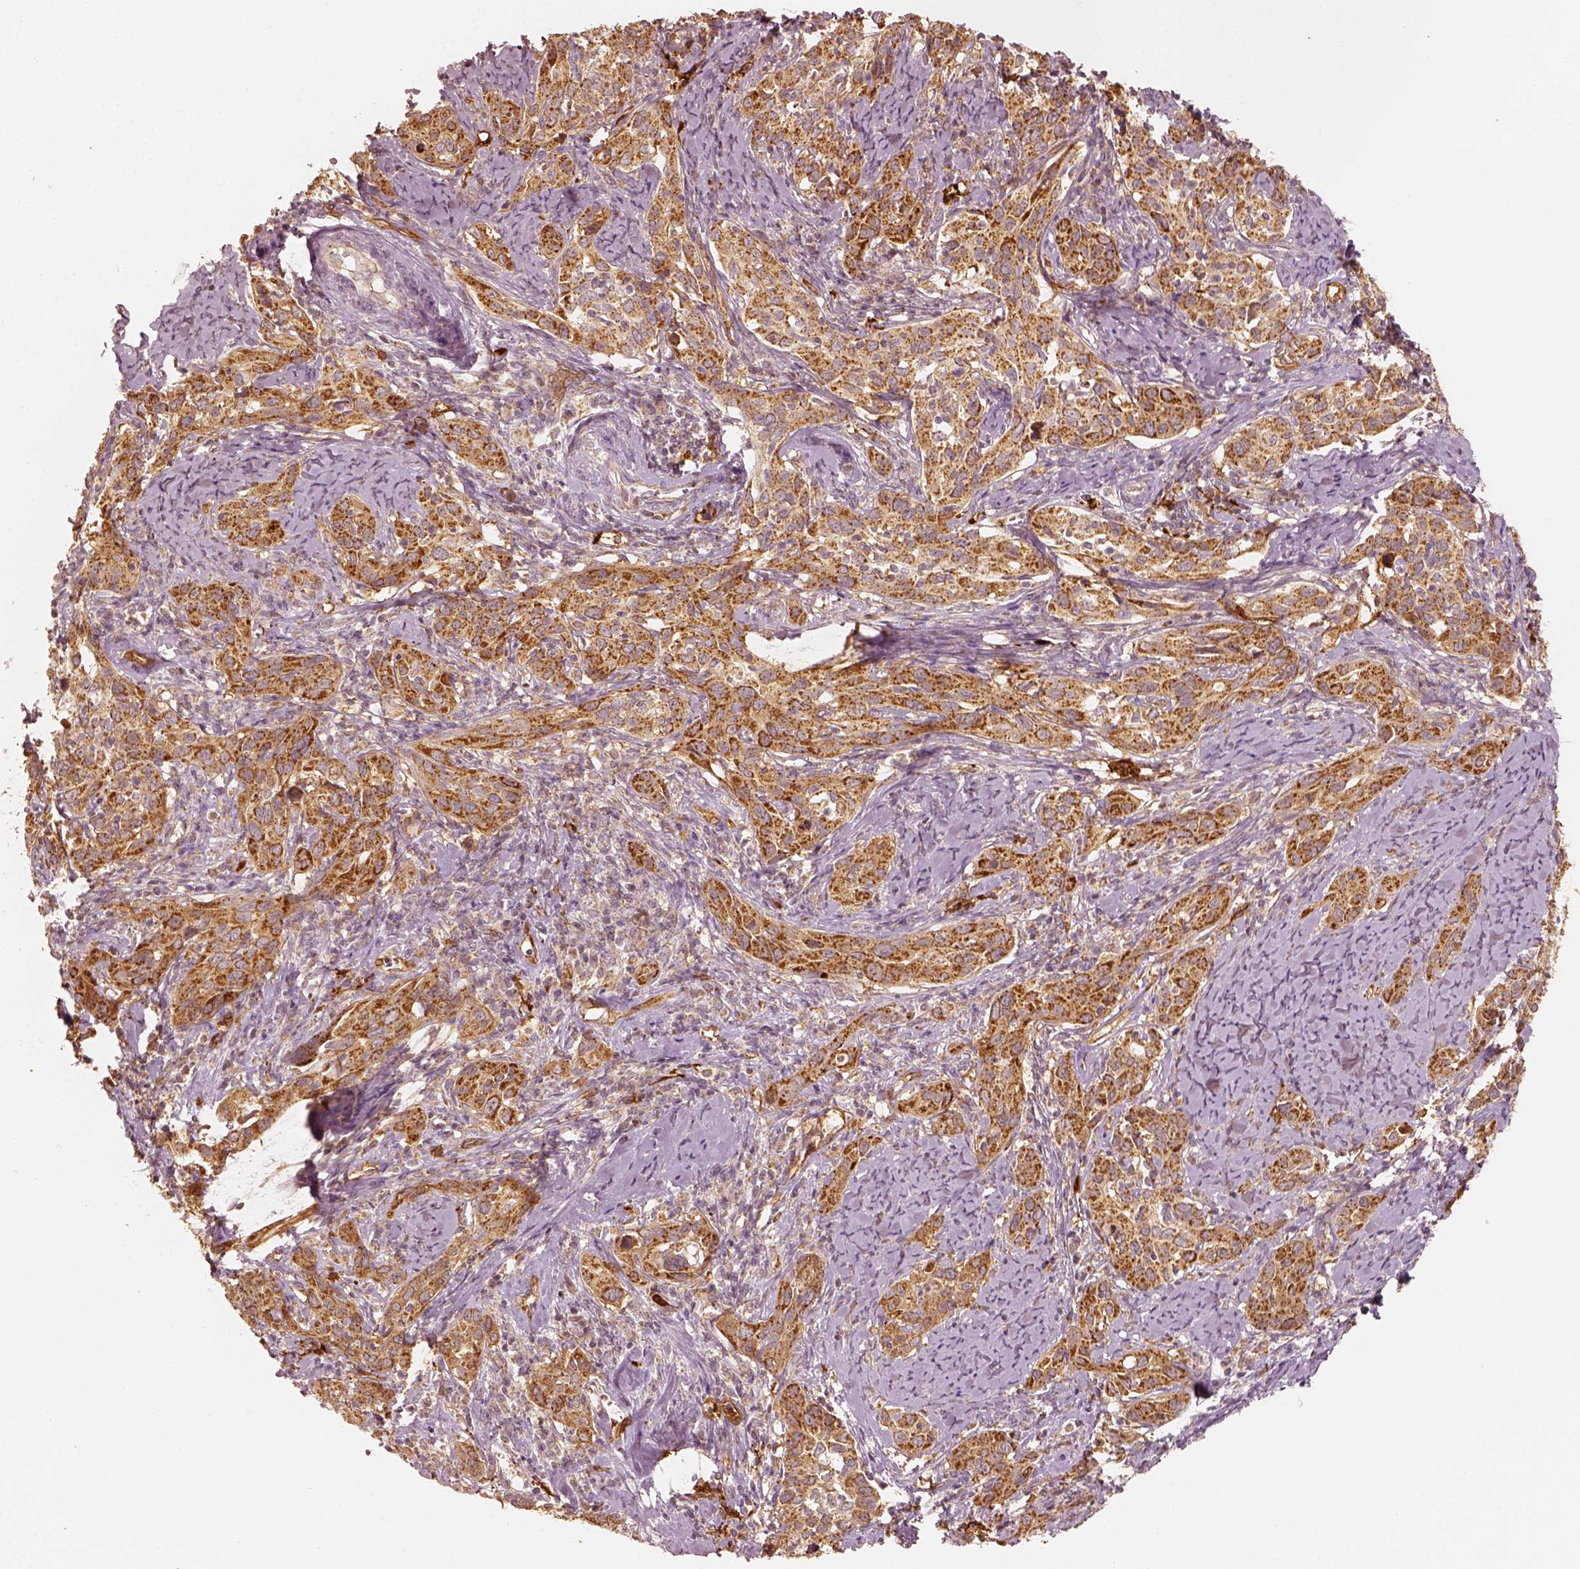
{"staining": {"intensity": "strong", "quantity": ">75%", "location": "cytoplasmic/membranous"}, "tissue": "cervical cancer", "cell_type": "Tumor cells", "image_type": "cancer", "snomed": [{"axis": "morphology", "description": "Squamous cell carcinoma, NOS"}, {"axis": "topography", "description": "Cervix"}], "caption": "Cervical cancer (squamous cell carcinoma) tissue displays strong cytoplasmic/membranous positivity in about >75% of tumor cells, visualized by immunohistochemistry.", "gene": "FSCN1", "patient": {"sex": "female", "age": 51}}